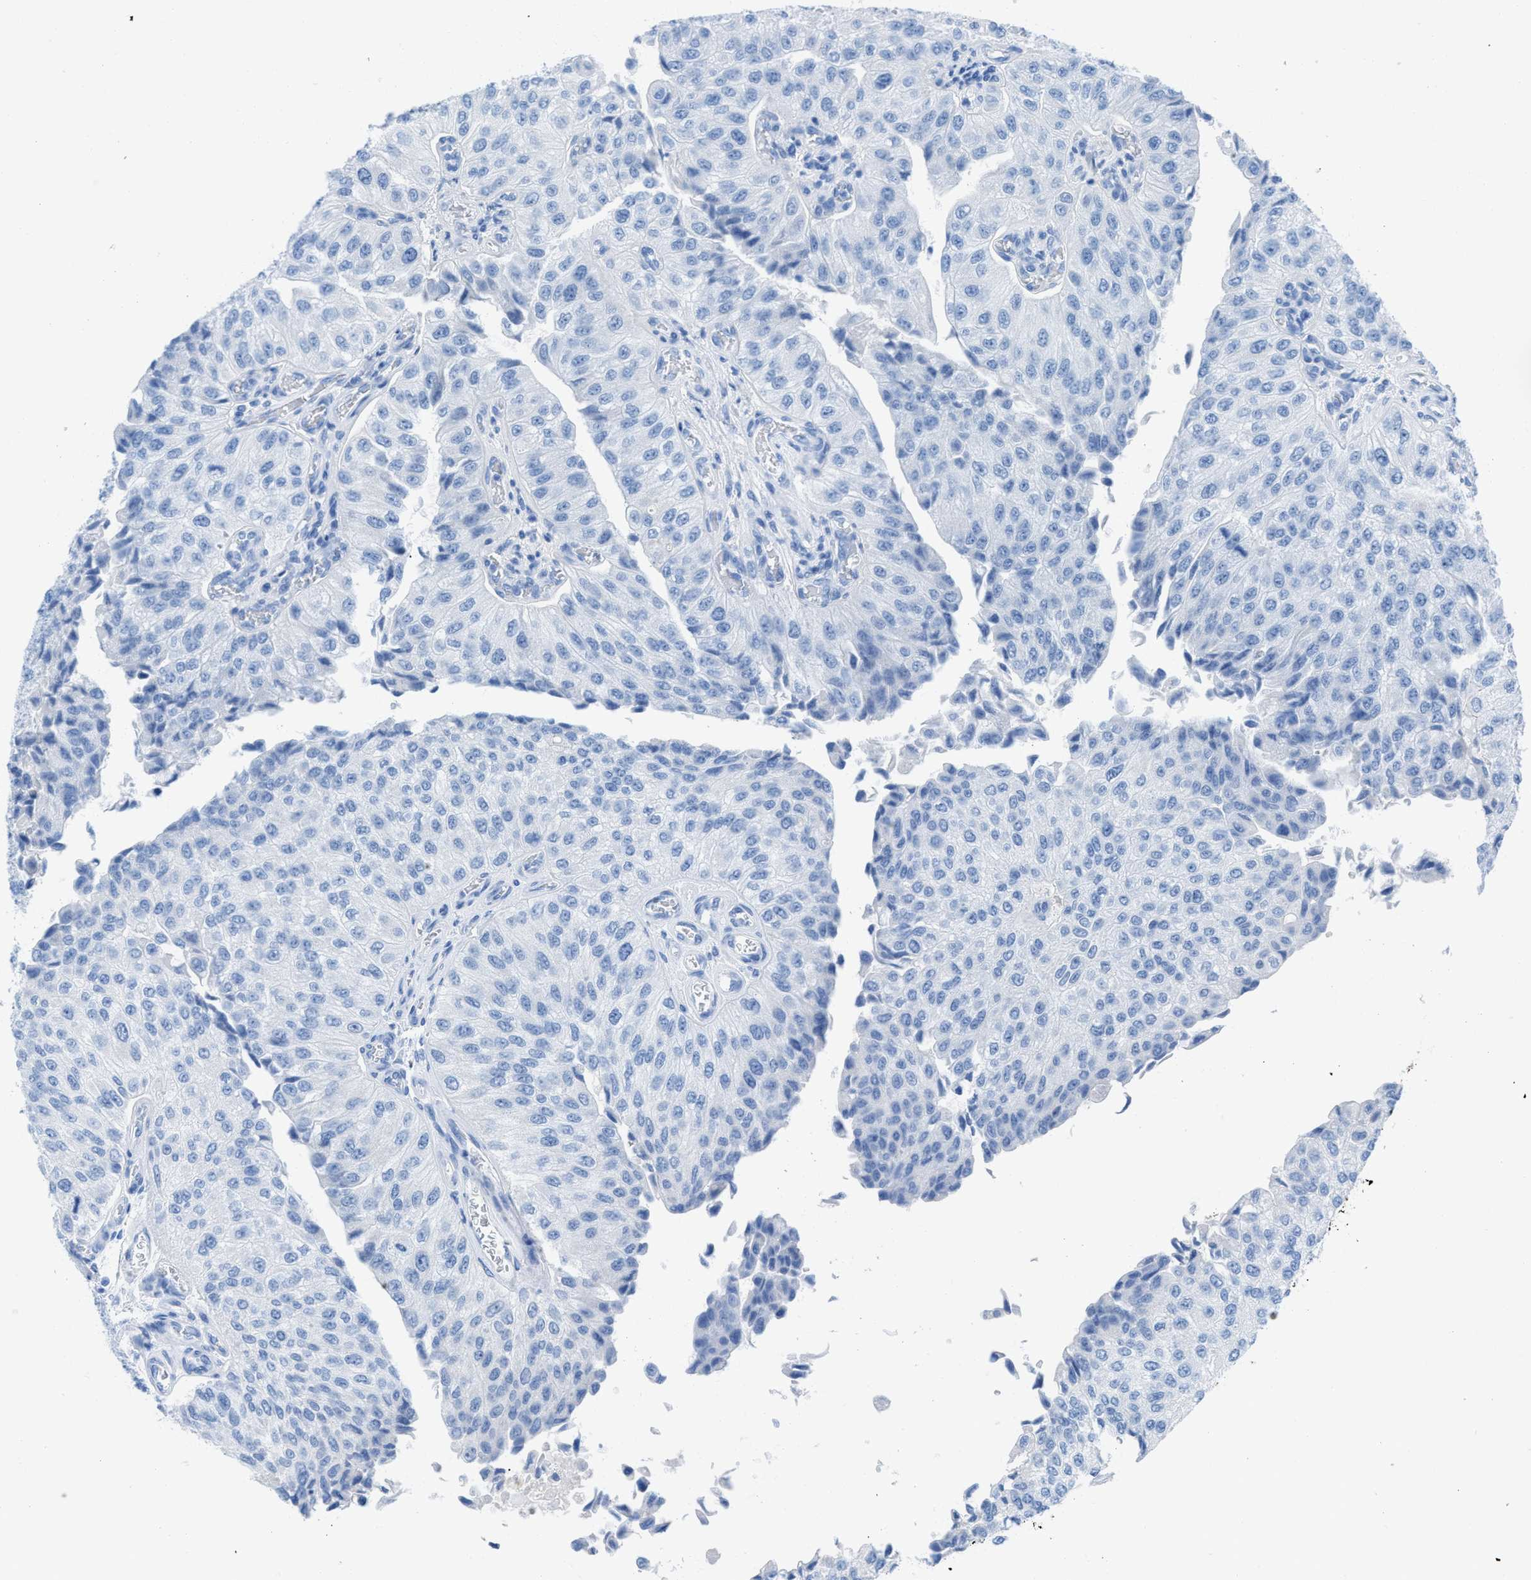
{"staining": {"intensity": "negative", "quantity": "none", "location": "none"}, "tissue": "urothelial cancer", "cell_type": "Tumor cells", "image_type": "cancer", "snomed": [{"axis": "morphology", "description": "Urothelial carcinoma, High grade"}, {"axis": "topography", "description": "Kidney"}, {"axis": "topography", "description": "Urinary bladder"}], "caption": "The immunohistochemistry (IHC) image has no significant expression in tumor cells of urothelial carcinoma (high-grade) tissue.", "gene": "TCL1A", "patient": {"sex": "male", "age": 77}}